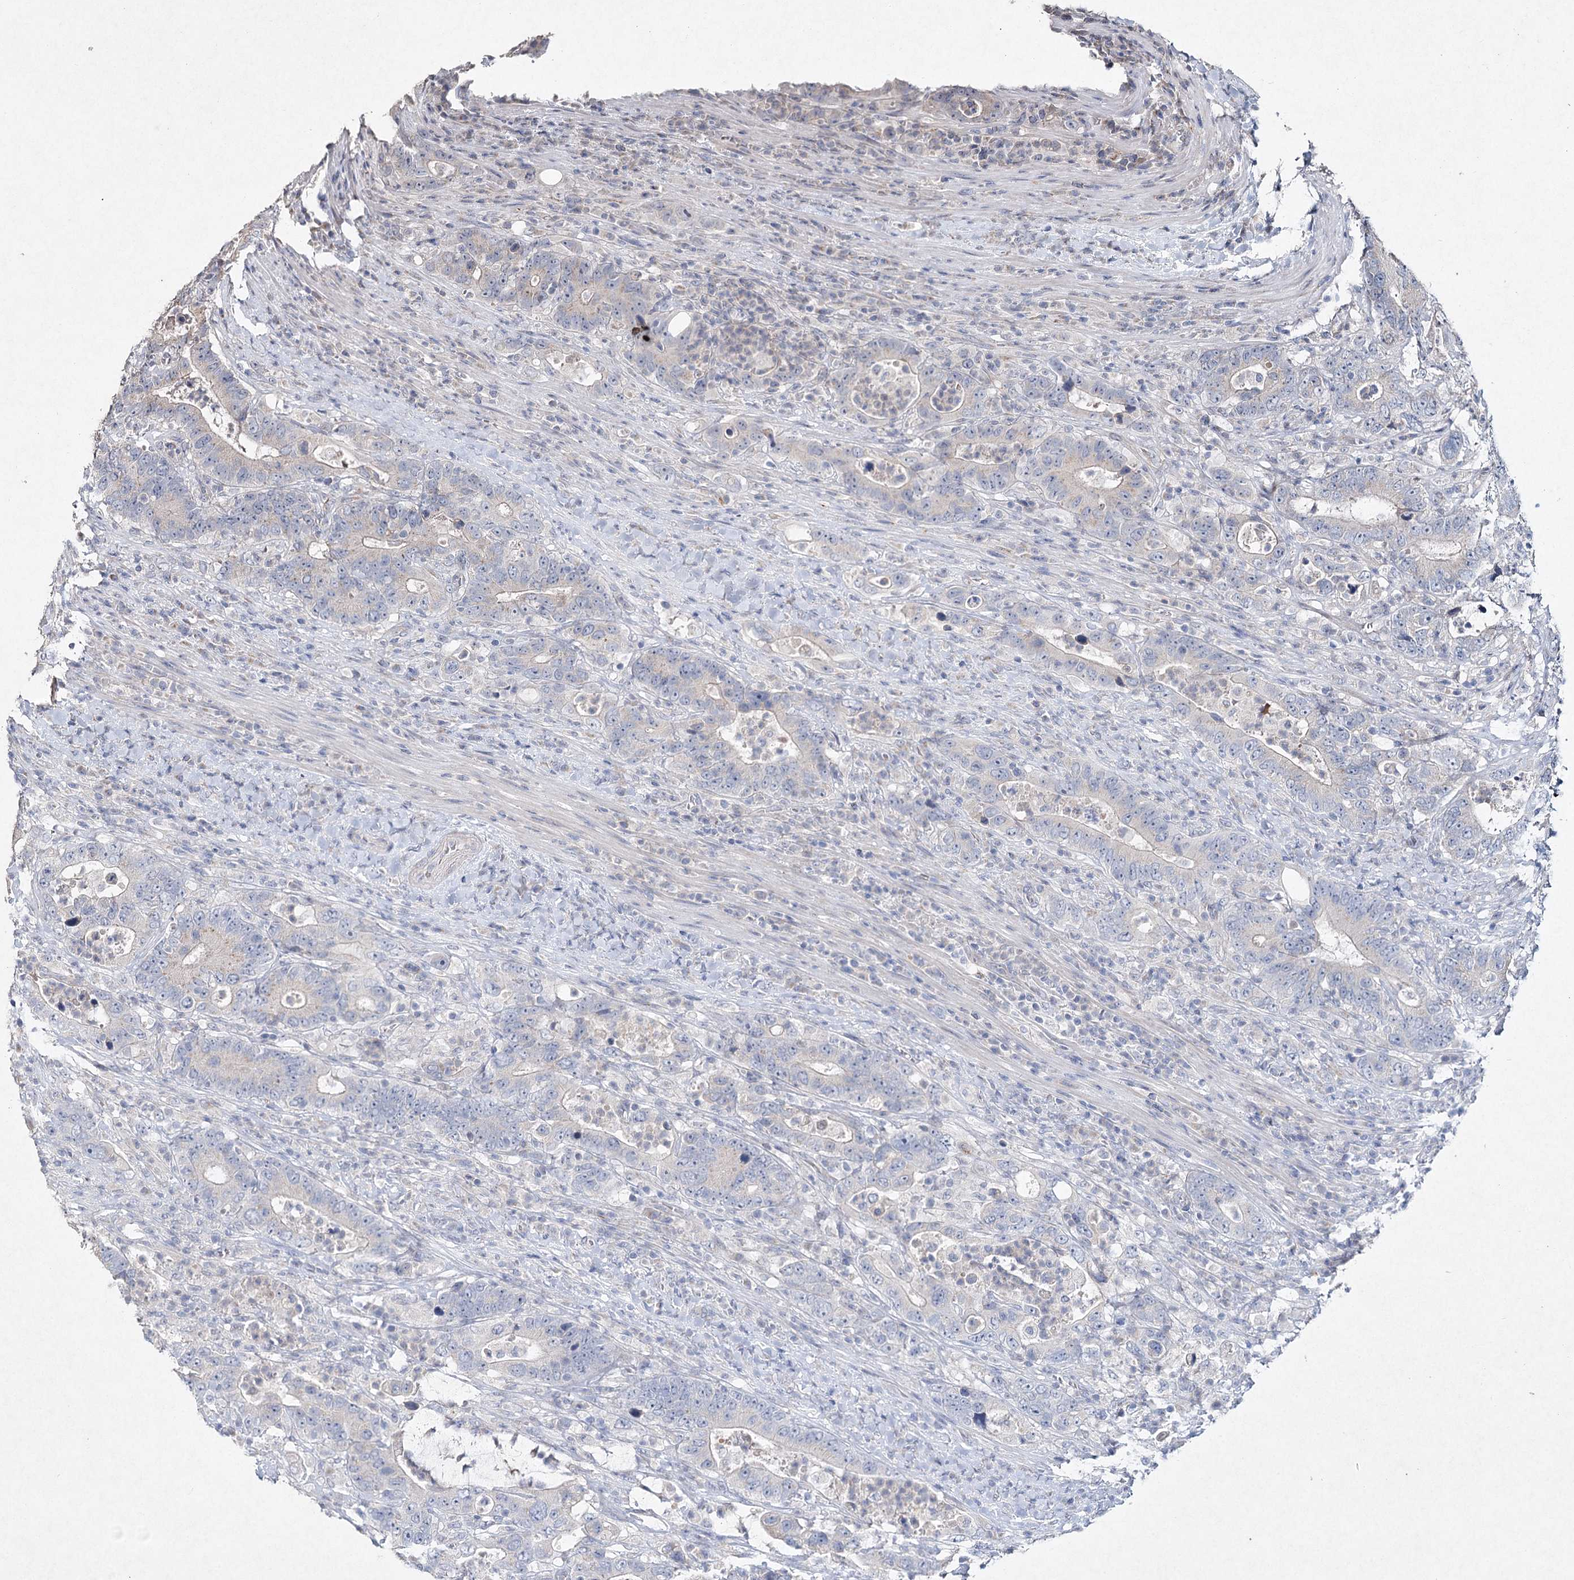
{"staining": {"intensity": "negative", "quantity": "none", "location": "none"}, "tissue": "colorectal cancer", "cell_type": "Tumor cells", "image_type": "cancer", "snomed": [{"axis": "morphology", "description": "Adenocarcinoma, NOS"}, {"axis": "topography", "description": "Colon"}], "caption": "Immunohistochemistry (IHC) photomicrograph of human colorectal cancer (adenocarcinoma) stained for a protein (brown), which demonstrates no expression in tumor cells.", "gene": "RFX6", "patient": {"sex": "female", "age": 75}}